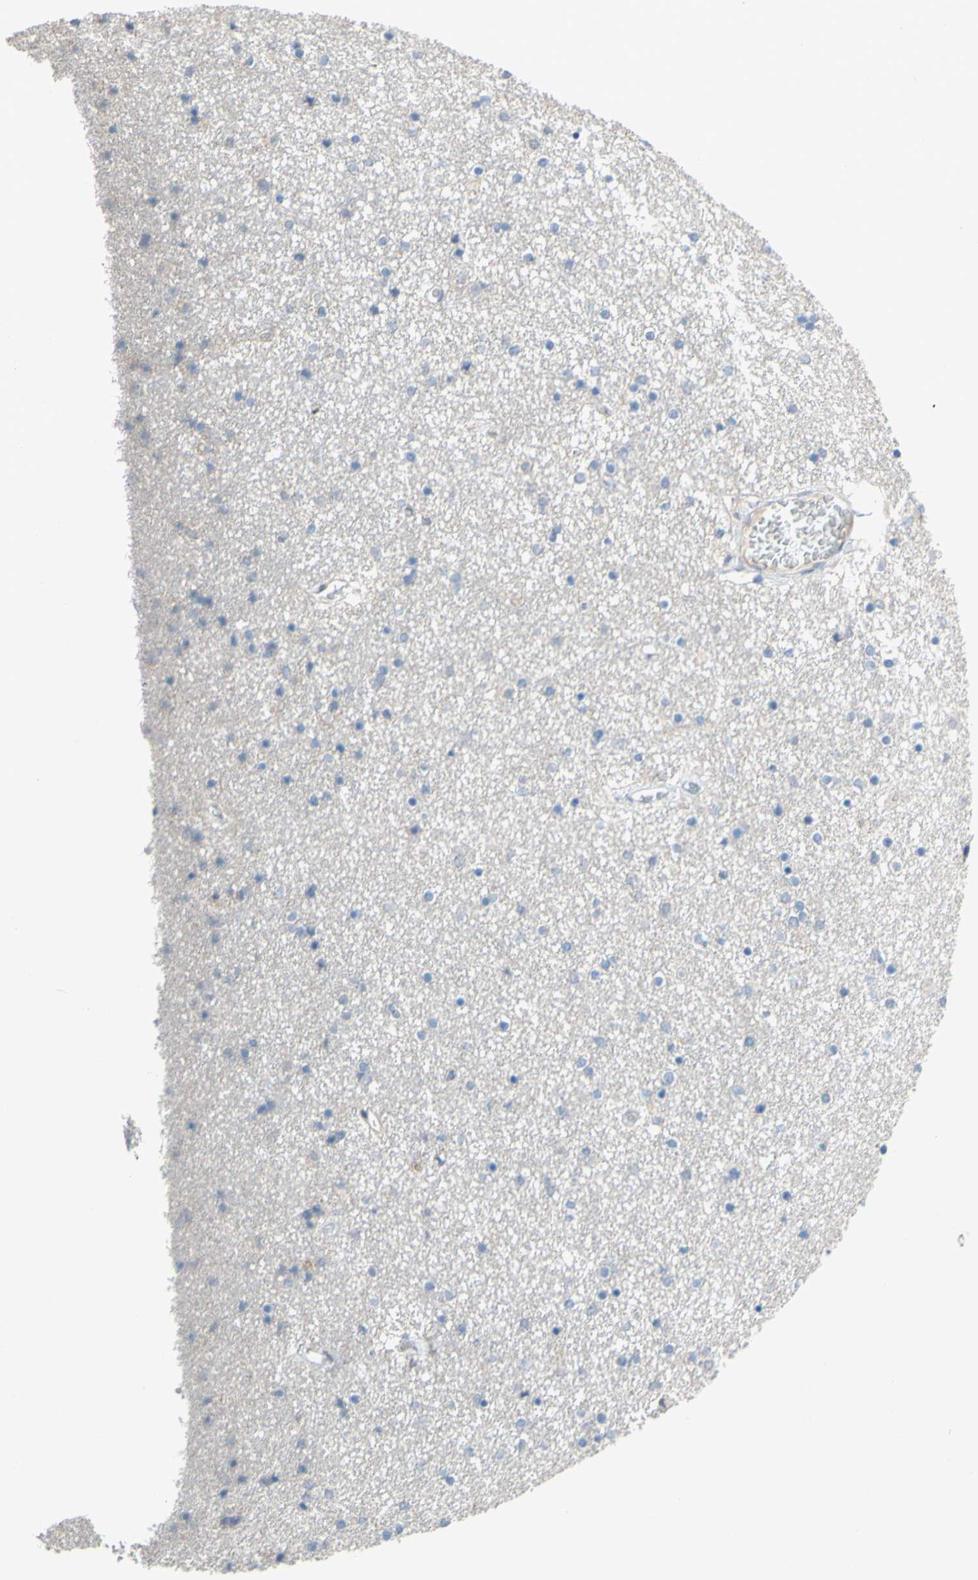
{"staining": {"intensity": "negative", "quantity": "none", "location": "none"}, "tissue": "caudate", "cell_type": "Glial cells", "image_type": "normal", "snomed": [{"axis": "morphology", "description": "Normal tissue, NOS"}, {"axis": "topography", "description": "Lateral ventricle wall"}], "caption": "This photomicrograph is of unremarkable caudate stained with immunohistochemistry (IHC) to label a protein in brown with the nuclei are counter-stained blue. There is no expression in glial cells. (DAB immunohistochemistry visualized using brightfield microscopy, high magnification).", "gene": "CDCP1", "patient": {"sex": "female", "age": 54}}